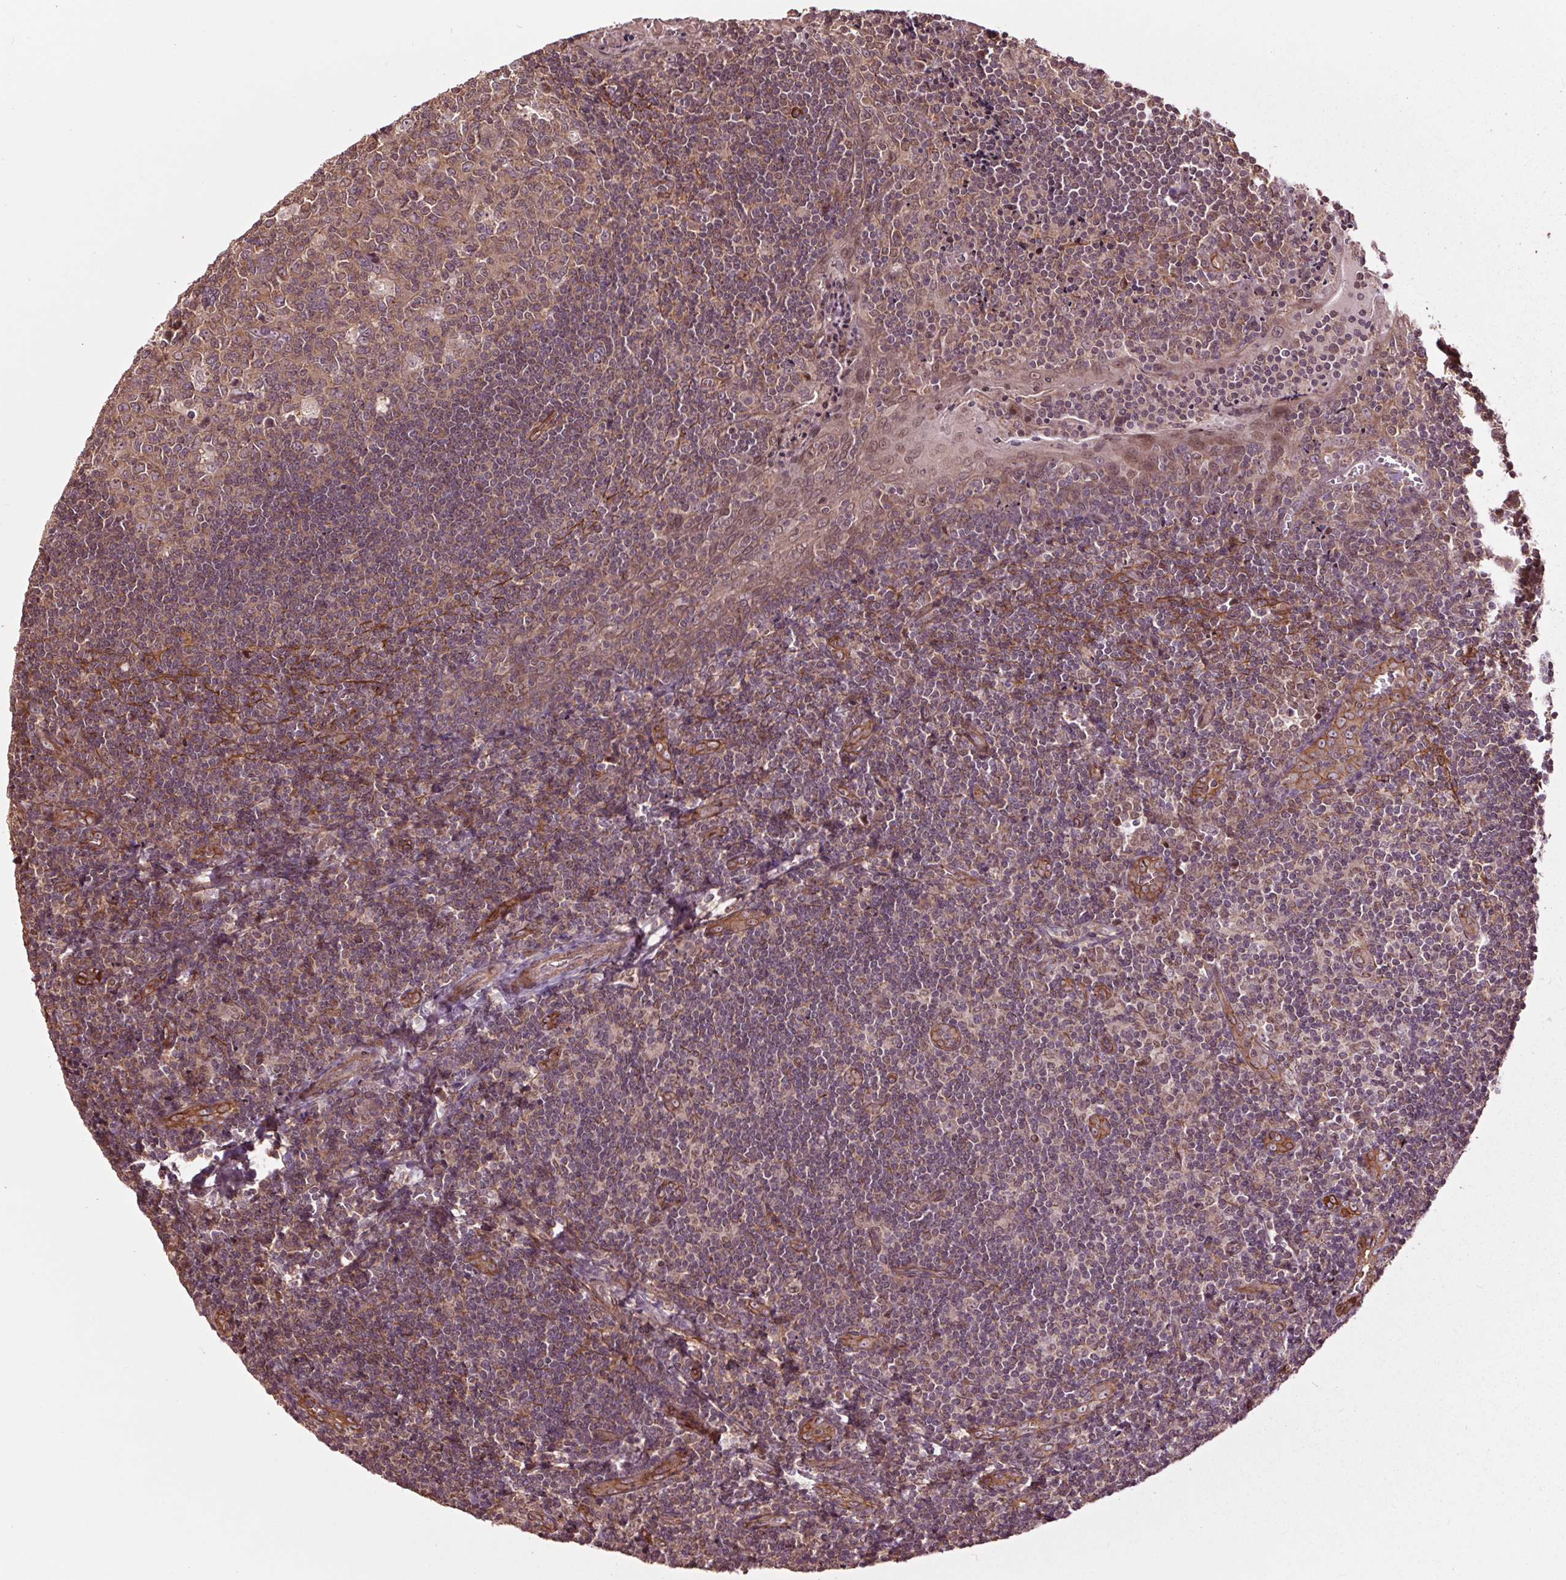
{"staining": {"intensity": "weak", "quantity": "25%-75%", "location": "cytoplasmic/membranous"}, "tissue": "tonsil", "cell_type": "Germinal center cells", "image_type": "normal", "snomed": [{"axis": "morphology", "description": "Normal tissue, NOS"}, {"axis": "morphology", "description": "Inflammation, NOS"}, {"axis": "topography", "description": "Tonsil"}], "caption": "Approximately 25%-75% of germinal center cells in benign human tonsil reveal weak cytoplasmic/membranous protein expression as visualized by brown immunohistochemical staining.", "gene": "CEP95", "patient": {"sex": "female", "age": 31}}